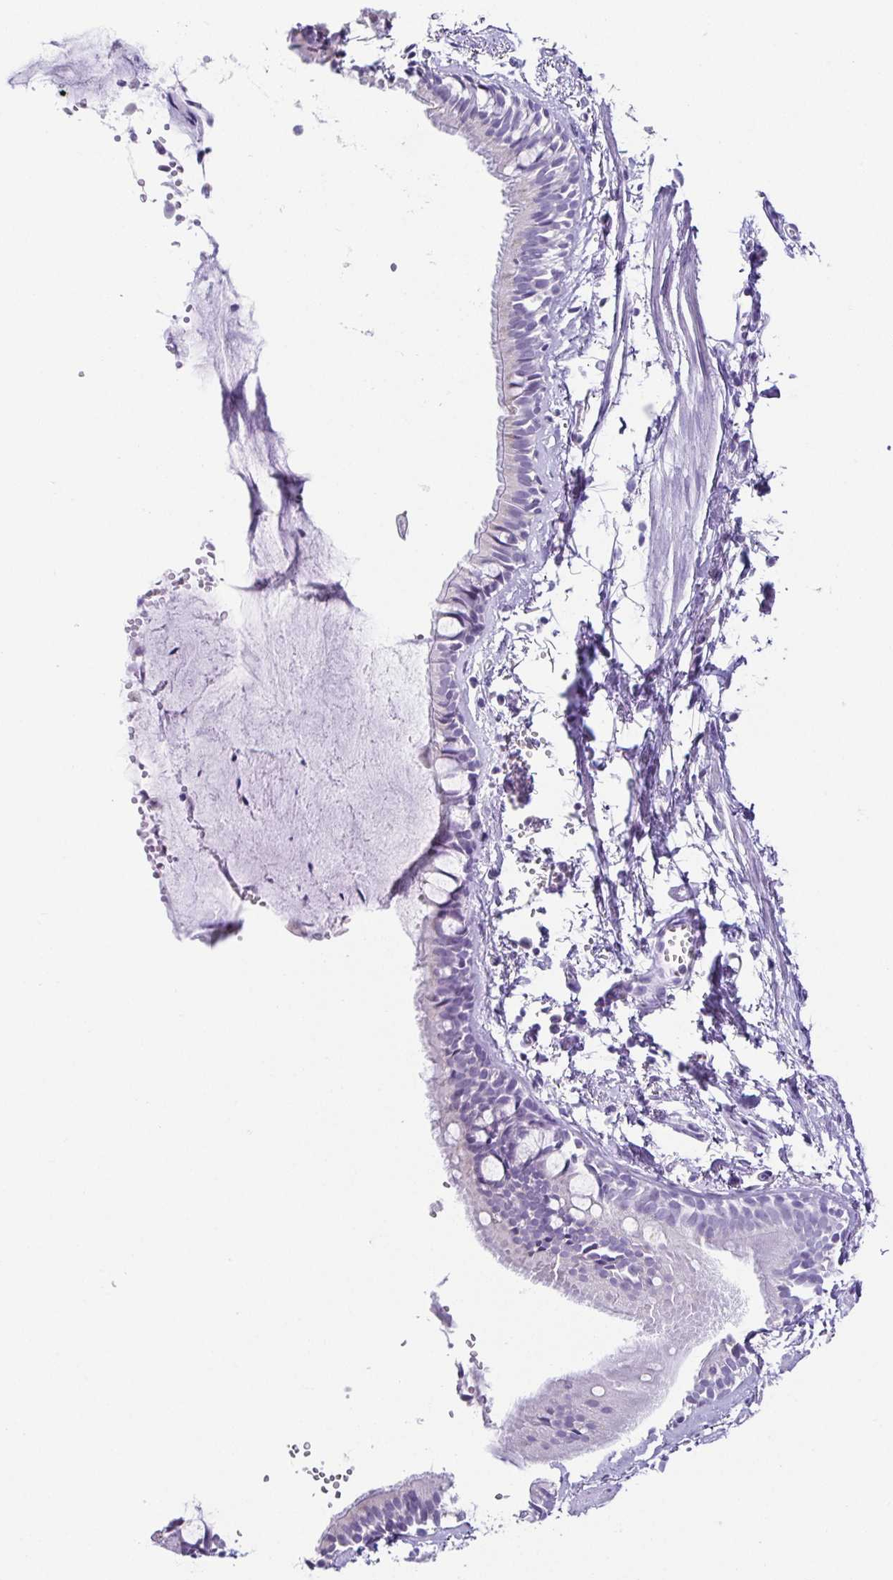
{"staining": {"intensity": "negative", "quantity": "none", "location": "none"}, "tissue": "bronchus", "cell_type": "Respiratory epithelial cells", "image_type": "normal", "snomed": [{"axis": "morphology", "description": "Normal tissue, NOS"}, {"axis": "topography", "description": "Bronchus"}], "caption": "An image of bronchus stained for a protein shows no brown staining in respiratory epithelial cells.", "gene": "ESX1", "patient": {"sex": "female", "age": 59}}